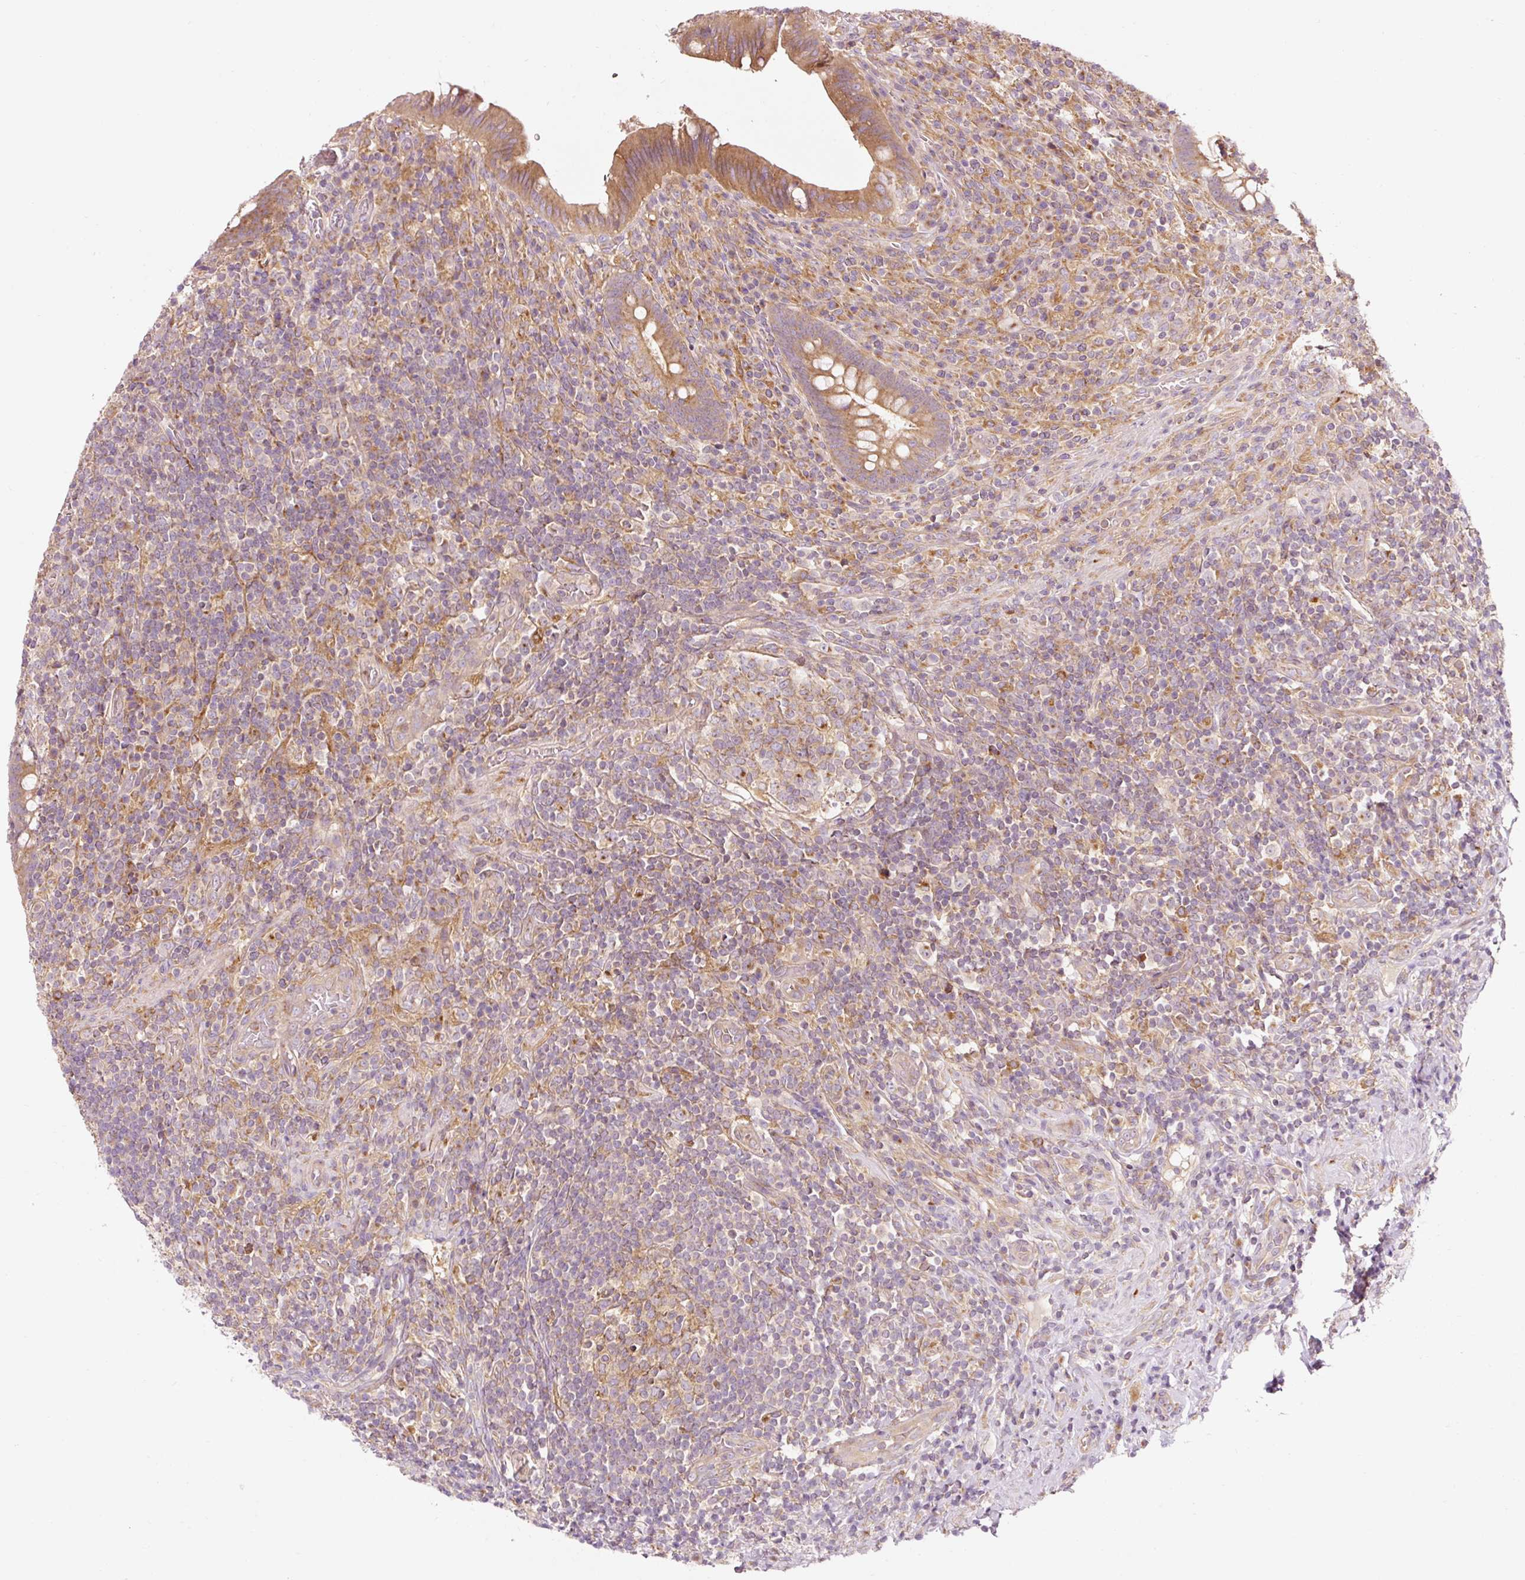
{"staining": {"intensity": "moderate", "quantity": ">75%", "location": "cytoplasmic/membranous"}, "tissue": "appendix", "cell_type": "Glandular cells", "image_type": "normal", "snomed": [{"axis": "morphology", "description": "Normal tissue, NOS"}, {"axis": "topography", "description": "Appendix"}], "caption": "Immunohistochemistry staining of benign appendix, which exhibits medium levels of moderate cytoplasmic/membranous staining in about >75% of glandular cells indicating moderate cytoplasmic/membranous protein staining. The staining was performed using DAB (brown) for protein detection and nuclei were counterstained in hematoxylin (blue).", "gene": "NAPA", "patient": {"sex": "female", "age": 43}}